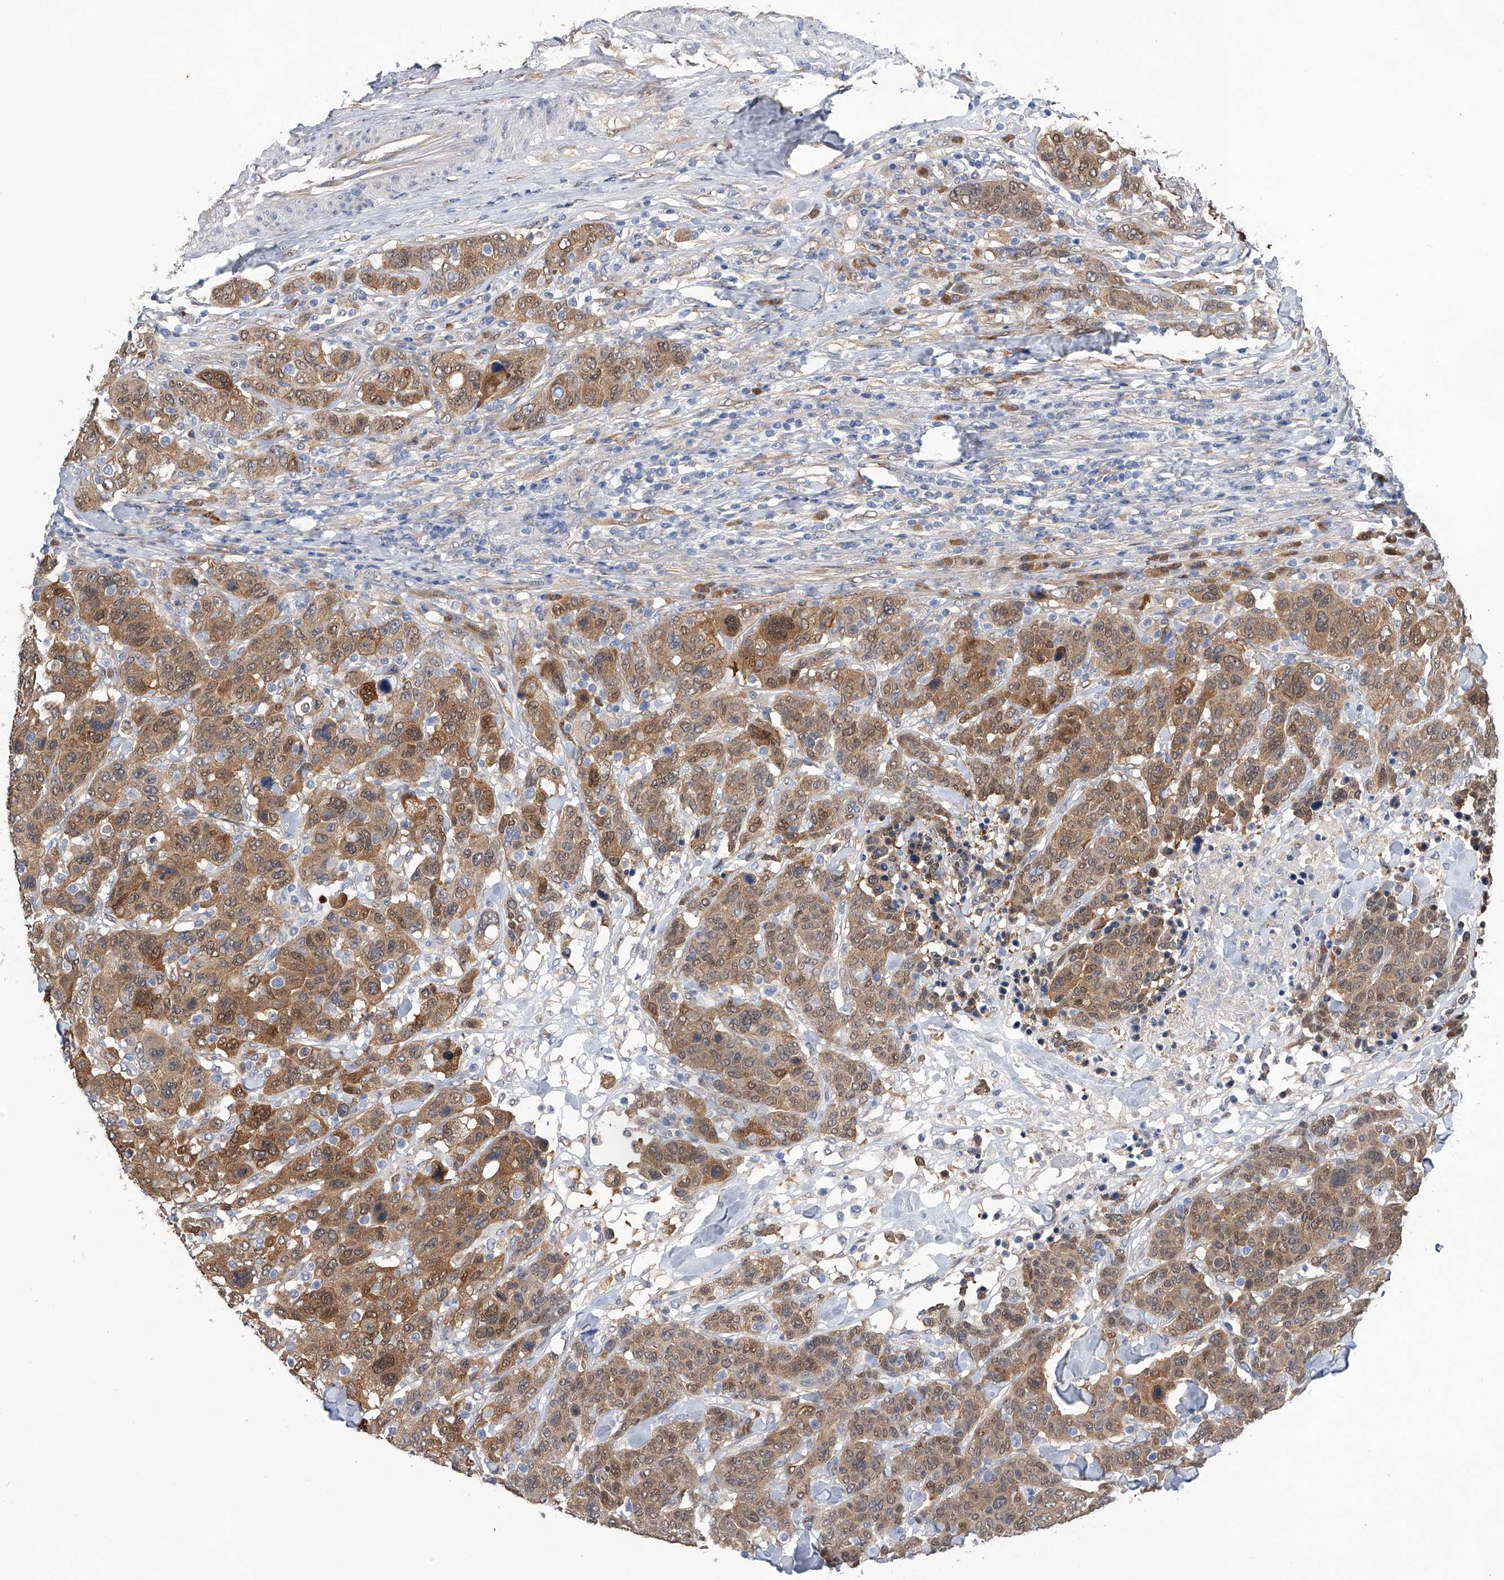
{"staining": {"intensity": "moderate", "quantity": ">75%", "location": "cytoplasmic/membranous,nuclear"}, "tissue": "breast cancer", "cell_type": "Tumor cells", "image_type": "cancer", "snomed": [{"axis": "morphology", "description": "Duct carcinoma"}, {"axis": "topography", "description": "Breast"}], "caption": "Breast cancer (intraductal carcinoma) tissue exhibits moderate cytoplasmic/membranous and nuclear expression in about >75% of tumor cells, visualized by immunohistochemistry.", "gene": "PGM3", "patient": {"sex": "female", "age": 37}}